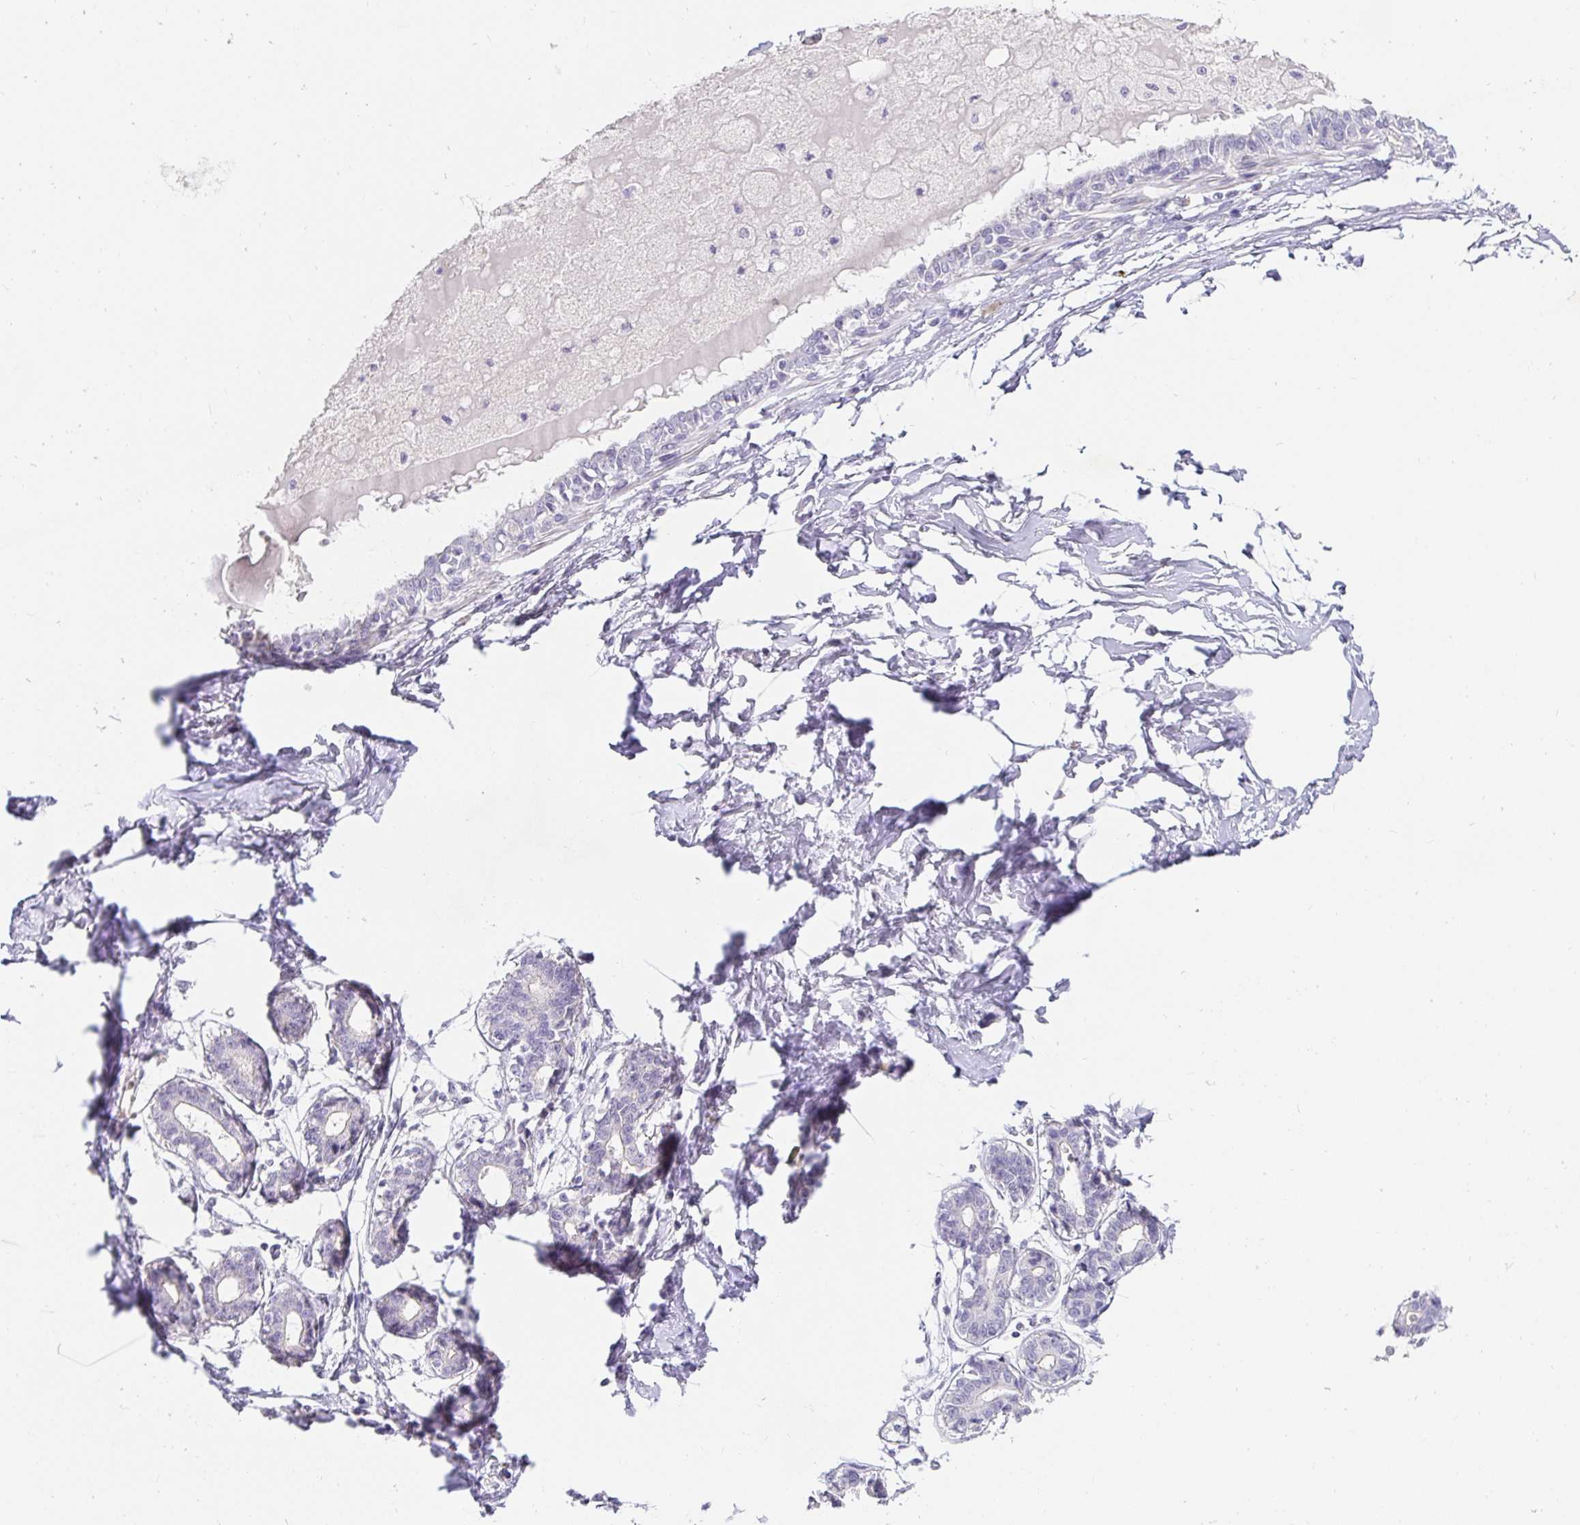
{"staining": {"intensity": "negative", "quantity": "none", "location": "none"}, "tissue": "breast", "cell_type": "Adipocytes", "image_type": "normal", "snomed": [{"axis": "morphology", "description": "Normal tissue, NOS"}, {"axis": "topography", "description": "Breast"}], "caption": "The immunohistochemistry photomicrograph has no significant staining in adipocytes of breast. (Immunohistochemistry (ihc), brightfield microscopy, high magnification).", "gene": "PDX1", "patient": {"sex": "female", "age": 45}}